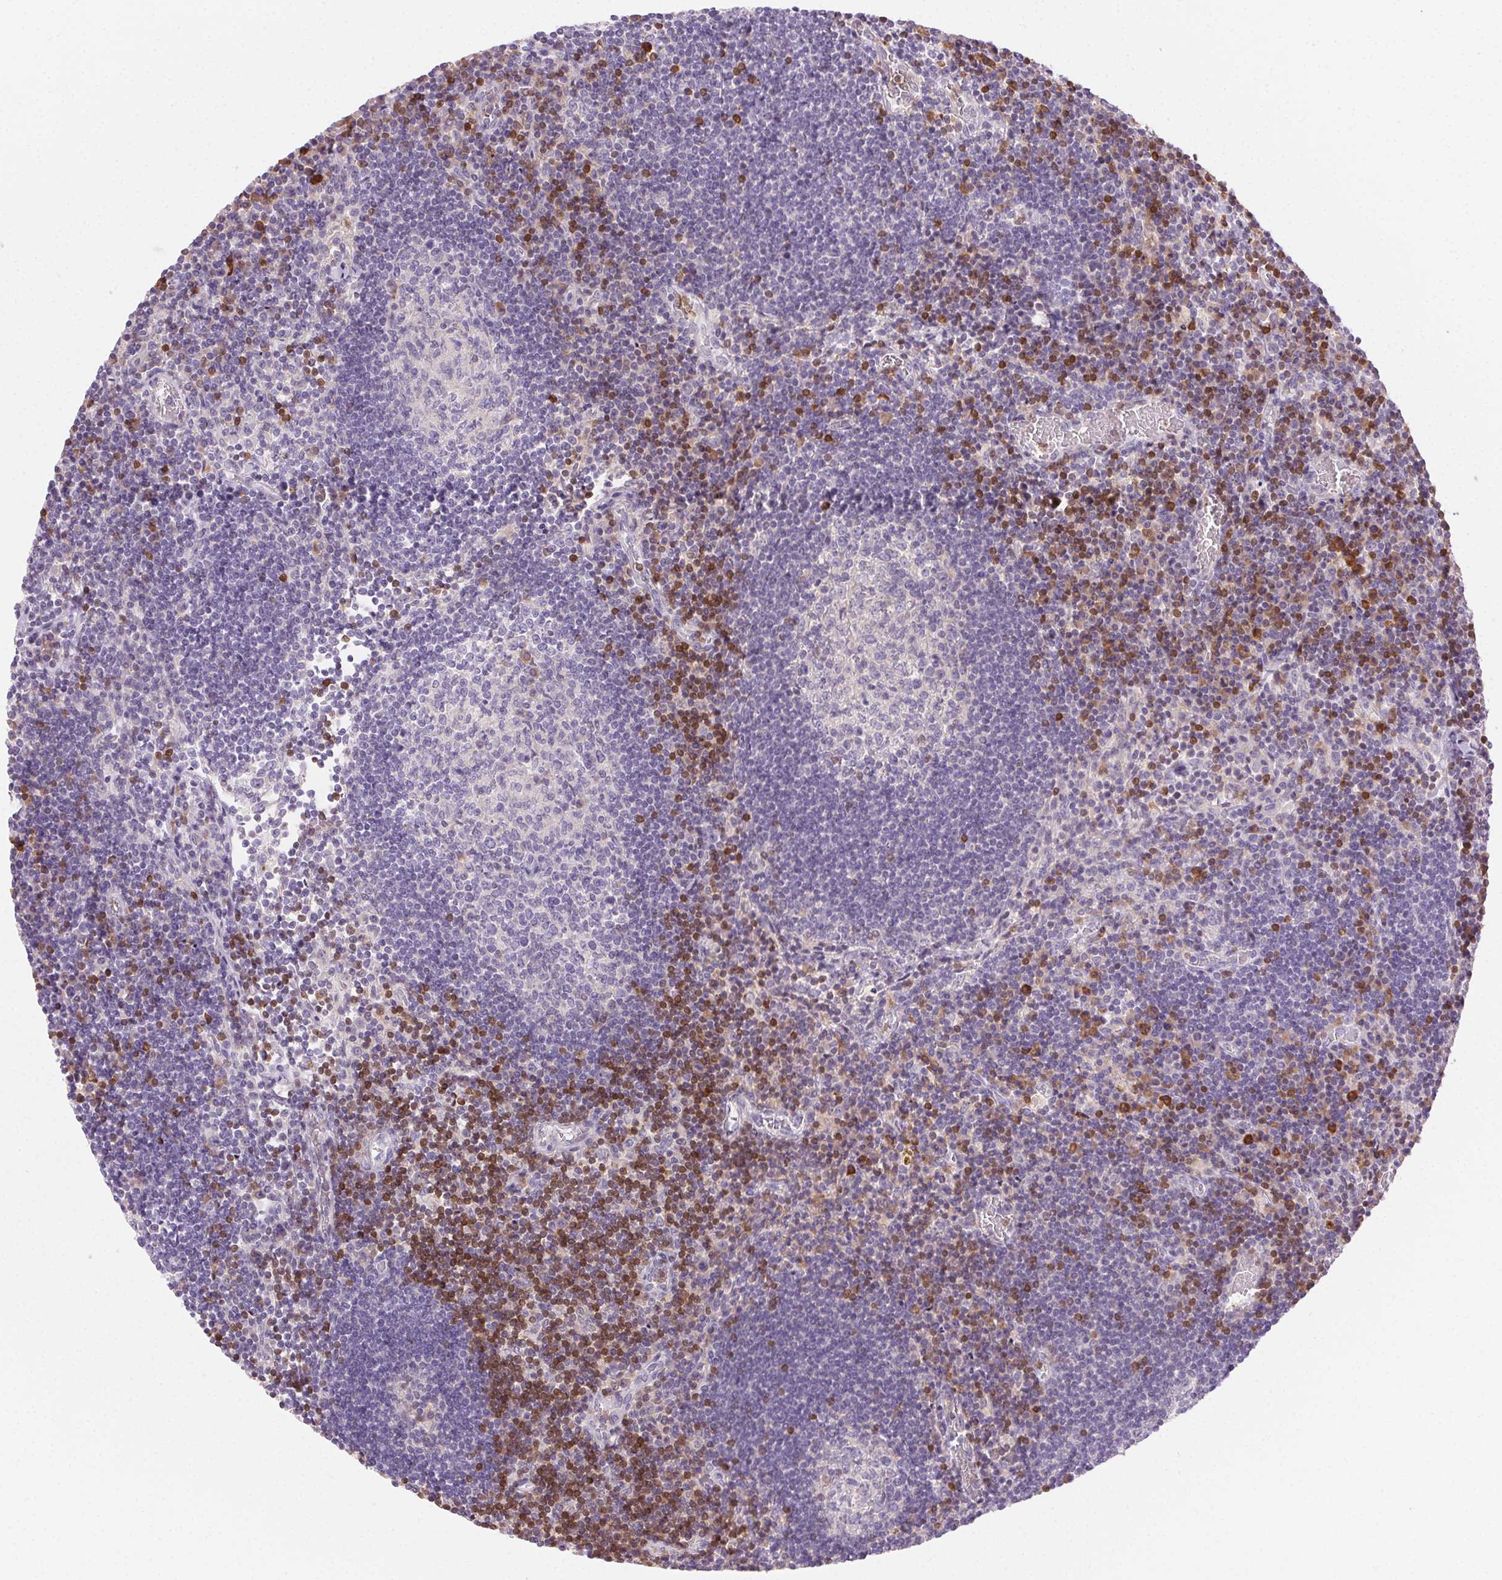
{"staining": {"intensity": "negative", "quantity": "none", "location": "none"}, "tissue": "lymph node", "cell_type": "Germinal center cells", "image_type": "normal", "snomed": [{"axis": "morphology", "description": "Normal tissue, NOS"}, {"axis": "topography", "description": "Lymph node"}], "caption": "An image of lymph node stained for a protein shows no brown staining in germinal center cells.", "gene": "TMEM45A", "patient": {"sex": "male", "age": 67}}